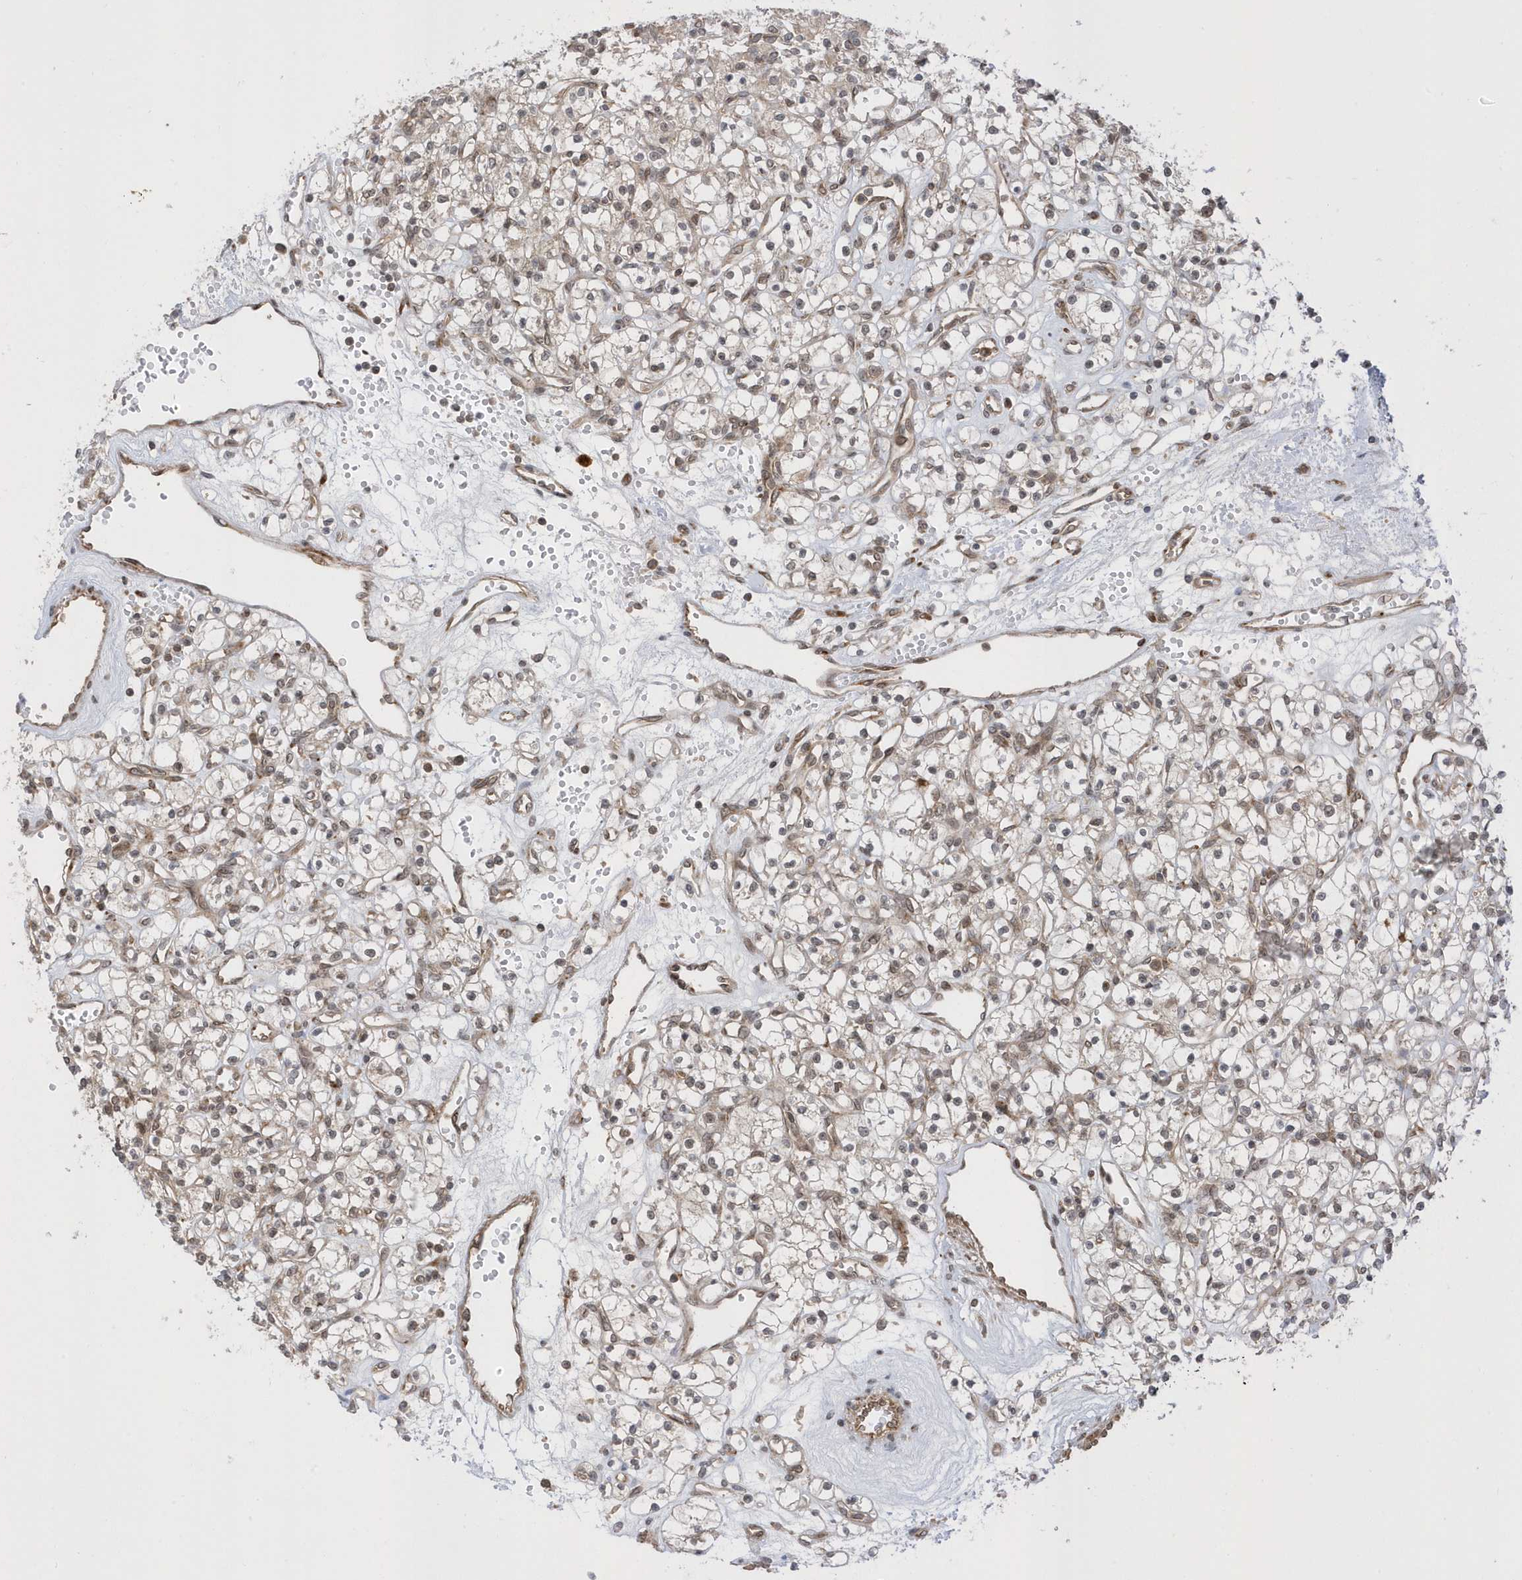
{"staining": {"intensity": "weak", "quantity": "25%-75%", "location": "cytoplasmic/membranous"}, "tissue": "renal cancer", "cell_type": "Tumor cells", "image_type": "cancer", "snomed": [{"axis": "morphology", "description": "Adenocarcinoma, NOS"}, {"axis": "topography", "description": "Kidney"}], "caption": "DAB immunohistochemical staining of human renal cancer exhibits weak cytoplasmic/membranous protein positivity in about 25%-75% of tumor cells. (IHC, brightfield microscopy, high magnification).", "gene": "METTL21A", "patient": {"sex": "female", "age": 59}}